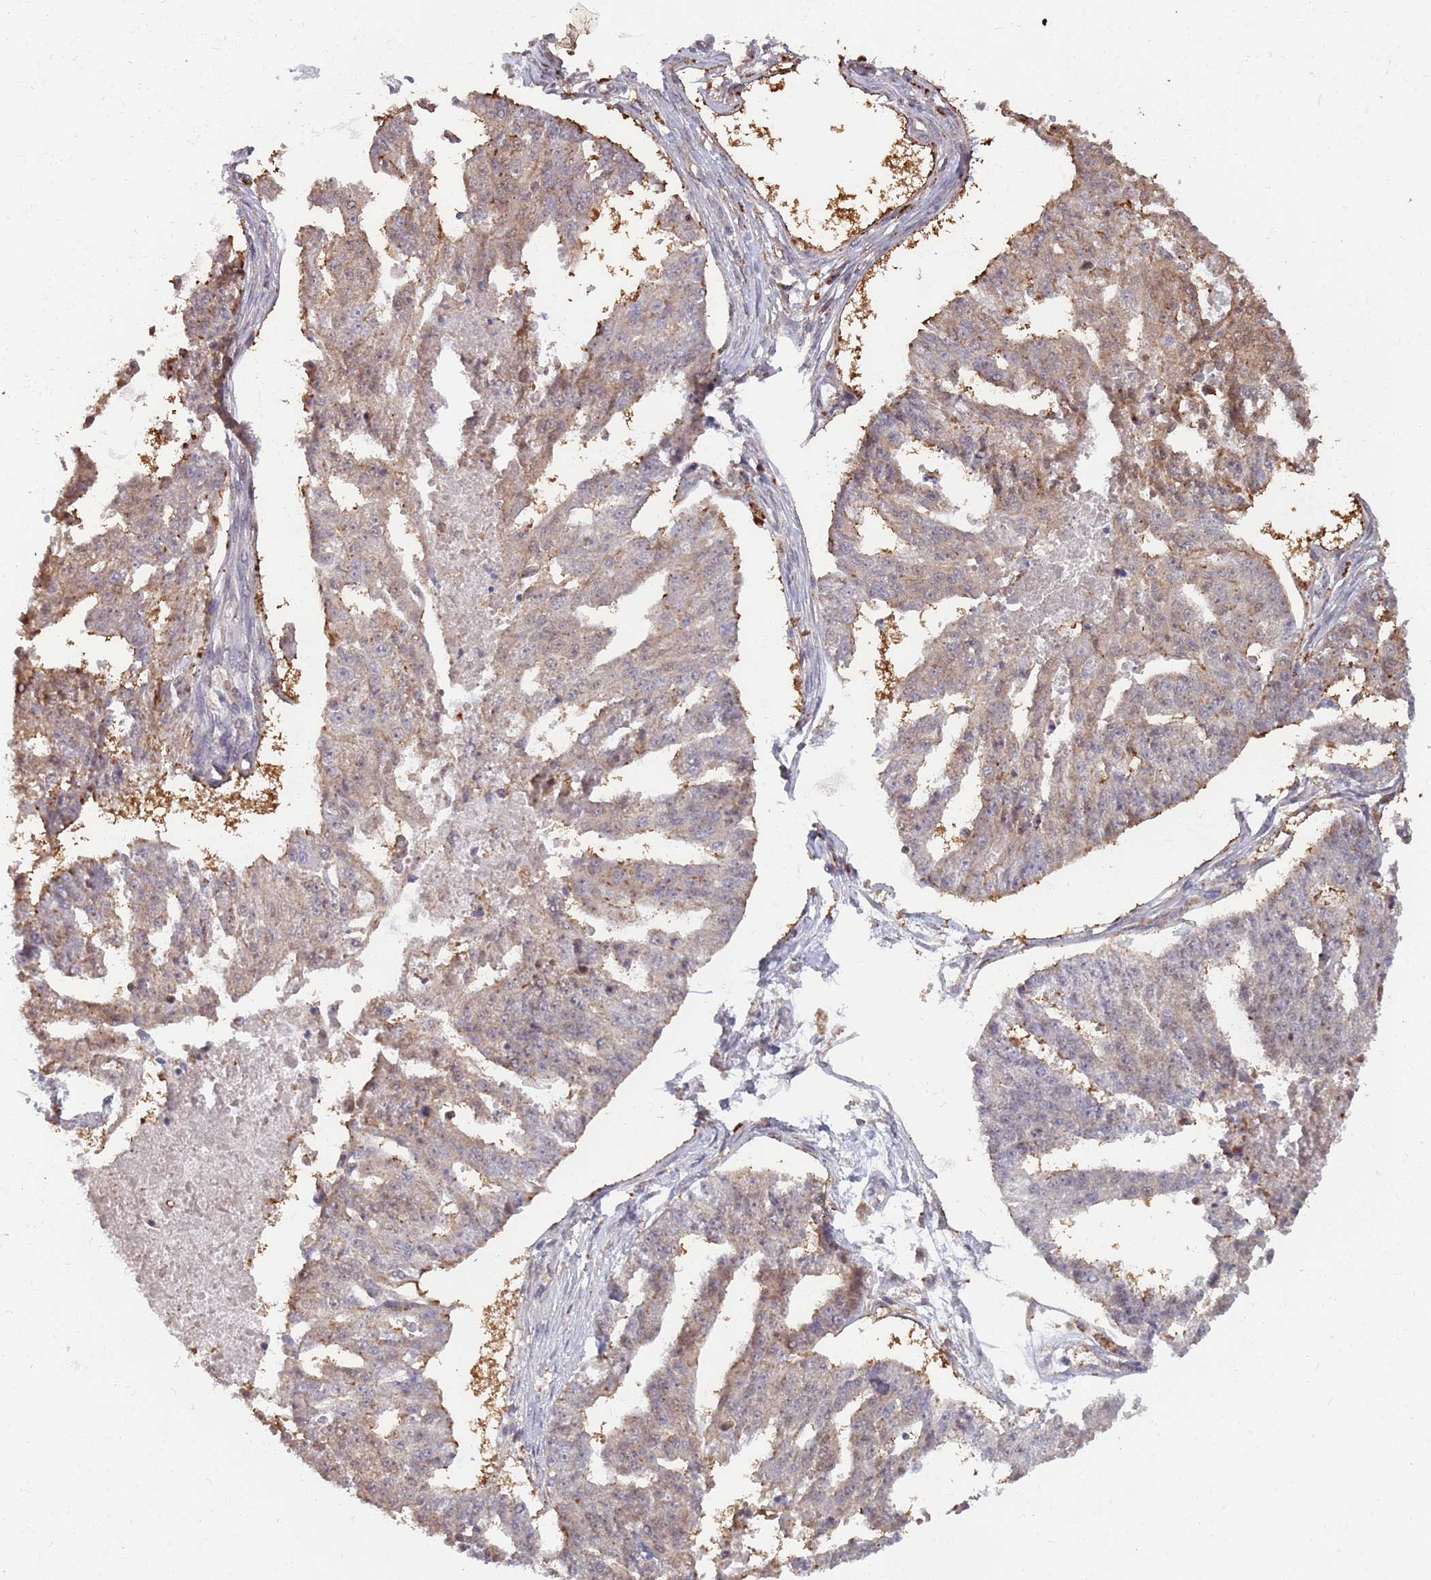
{"staining": {"intensity": "weak", "quantity": "25%-75%", "location": "cytoplasmic/membranous"}, "tissue": "ovarian cancer", "cell_type": "Tumor cells", "image_type": "cancer", "snomed": [{"axis": "morphology", "description": "Cystadenocarcinoma, serous, NOS"}, {"axis": "topography", "description": "Ovary"}], "caption": "Immunohistochemistry staining of ovarian cancer, which exhibits low levels of weak cytoplasmic/membranous staining in about 25%-75% of tumor cells indicating weak cytoplasmic/membranous protein positivity. The staining was performed using DAB (3,3'-diaminobenzidine) (brown) for protein detection and nuclei were counterstained in hematoxylin (blue).", "gene": "SALL1", "patient": {"sex": "female", "age": 58}}